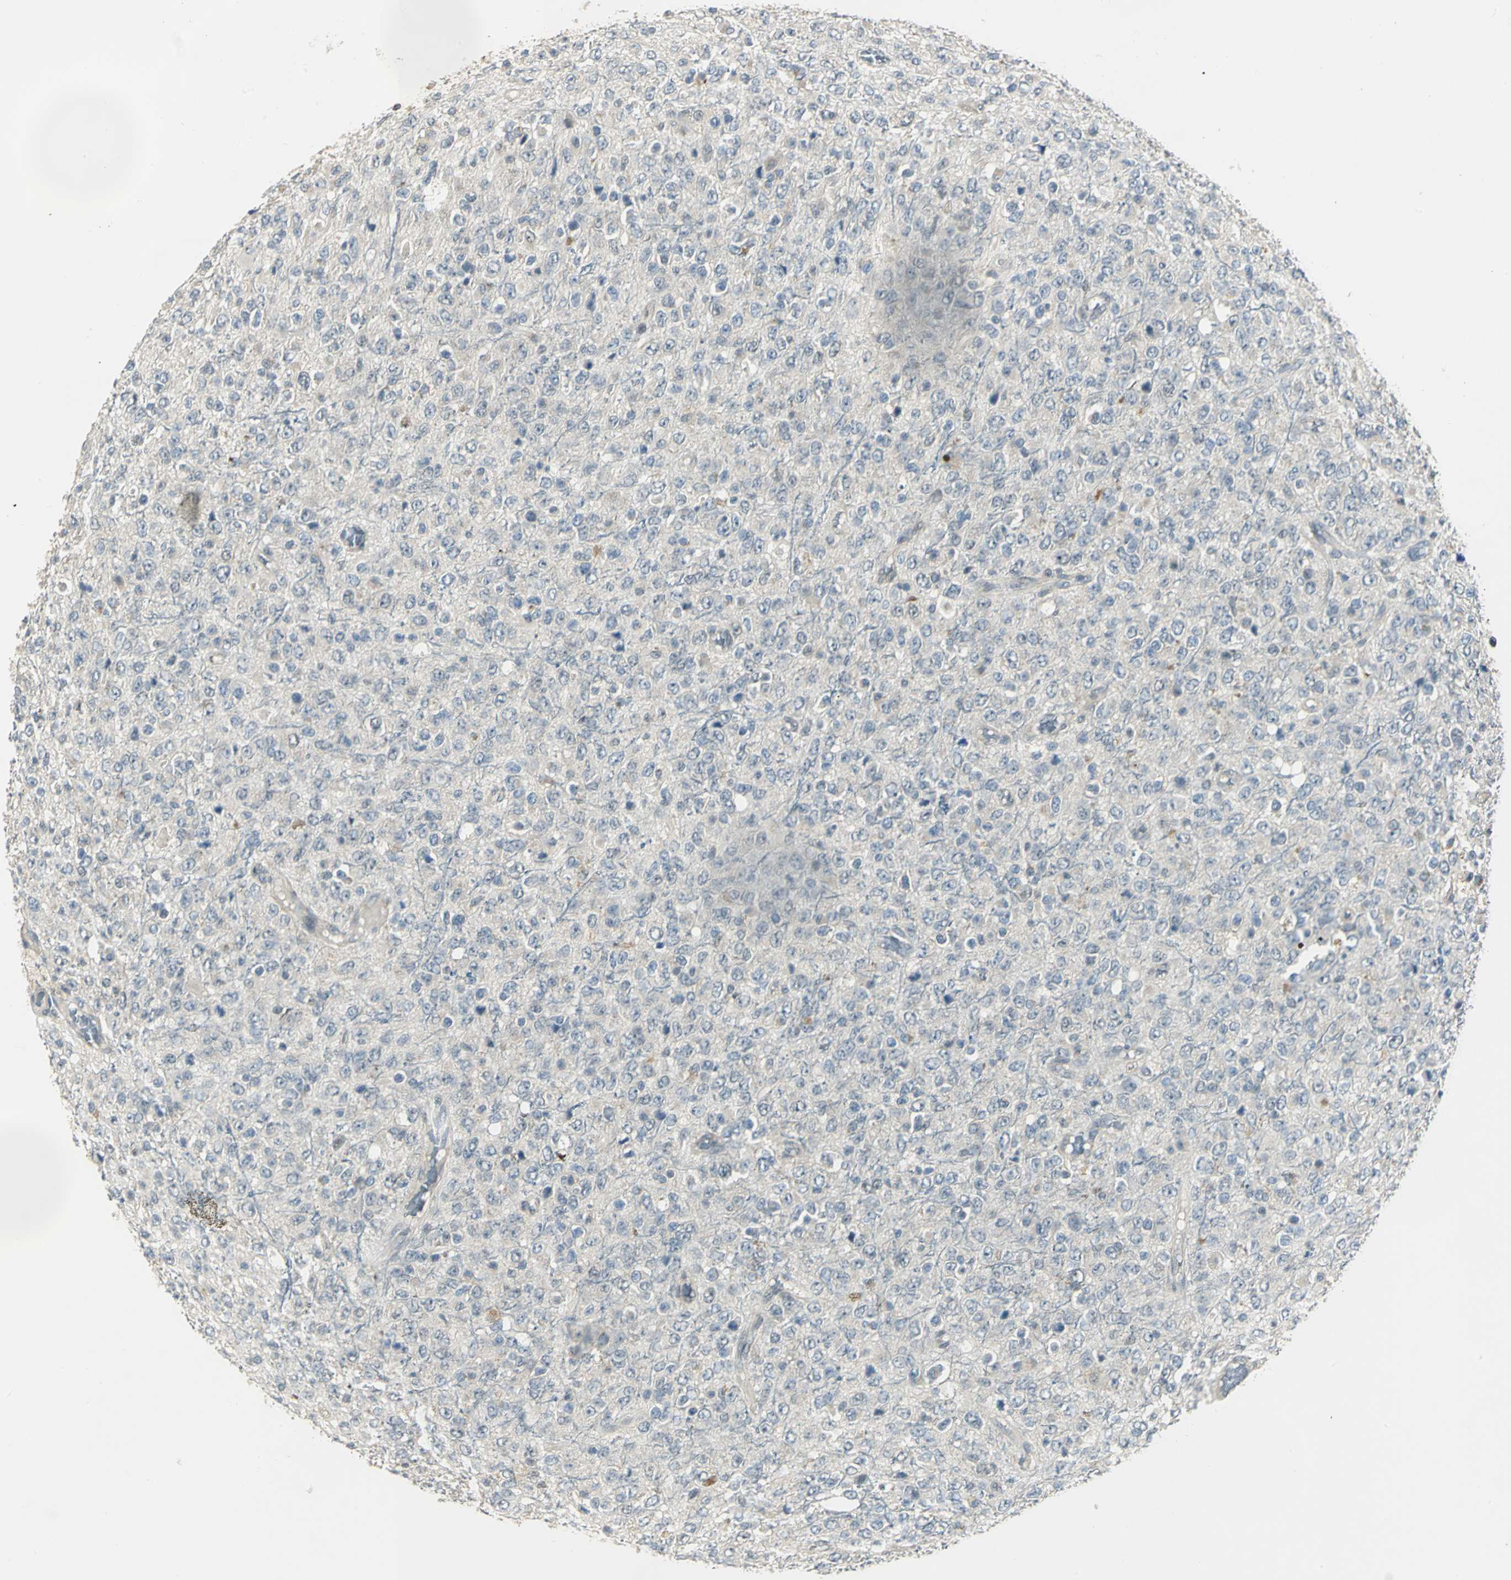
{"staining": {"intensity": "negative", "quantity": "none", "location": "none"}, "tissue": "glioma", "cell_type": "Tumor cells", "image_type": "cancer", "snomed": [{"axis": "morphology", "description": "Glioma, malignant, High grade"}, {"axis": "topography", "description": "pancreas cauda"}], "caption": "Immunohistochemistry histopathology image of human glioma stained for a protein (brown), which exhibits no expression in tumor cells.", "gene": "DDX5", "patient": {"sex": "male", "age": 60}}